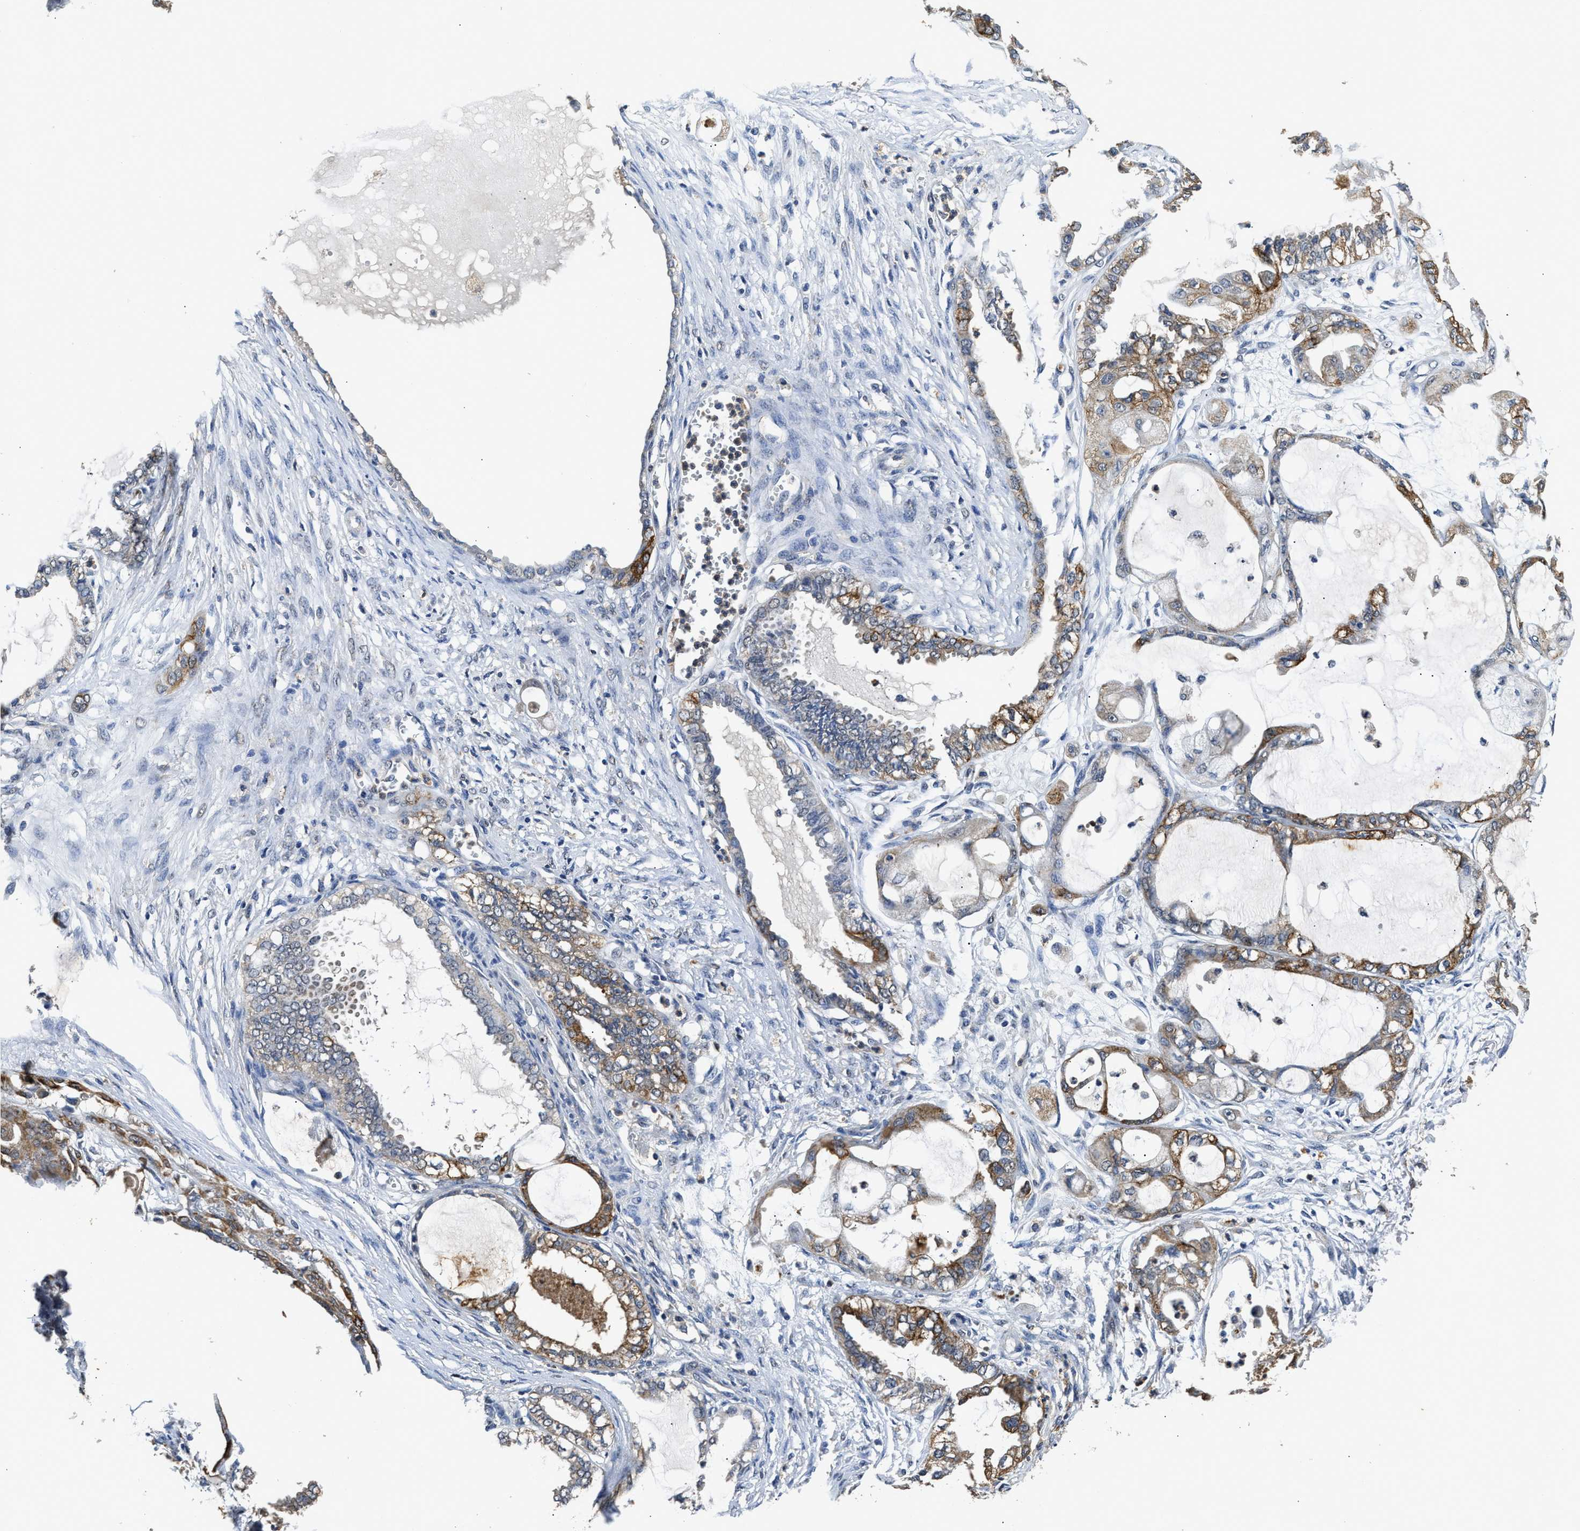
{"staining": {"intensity": "moderate", "quantity": ">75%", "location": "cytoplasmic/membranous"}, "tissue": "ovarian cancer", "cell_type": "Tumor cells", "image_type": "cancer", "snomed": [{"axis": "morphology", "description": "Carcinoma, NOS"}, {"axis": "morphology", "description": "Carcinoma, endometroid"}, {"axis": "topography", "description": "Ovary"}], "caption": "Protein staining by immunohistochemistry (IHC) reveals moderate cytoplasmic/membranous positivity in approximately >75% of tumor cells in ovarian cancer (endometroid carcinoma).", "gene": "CTNNA1", "patient": {"sex": "female", "age": 50}}